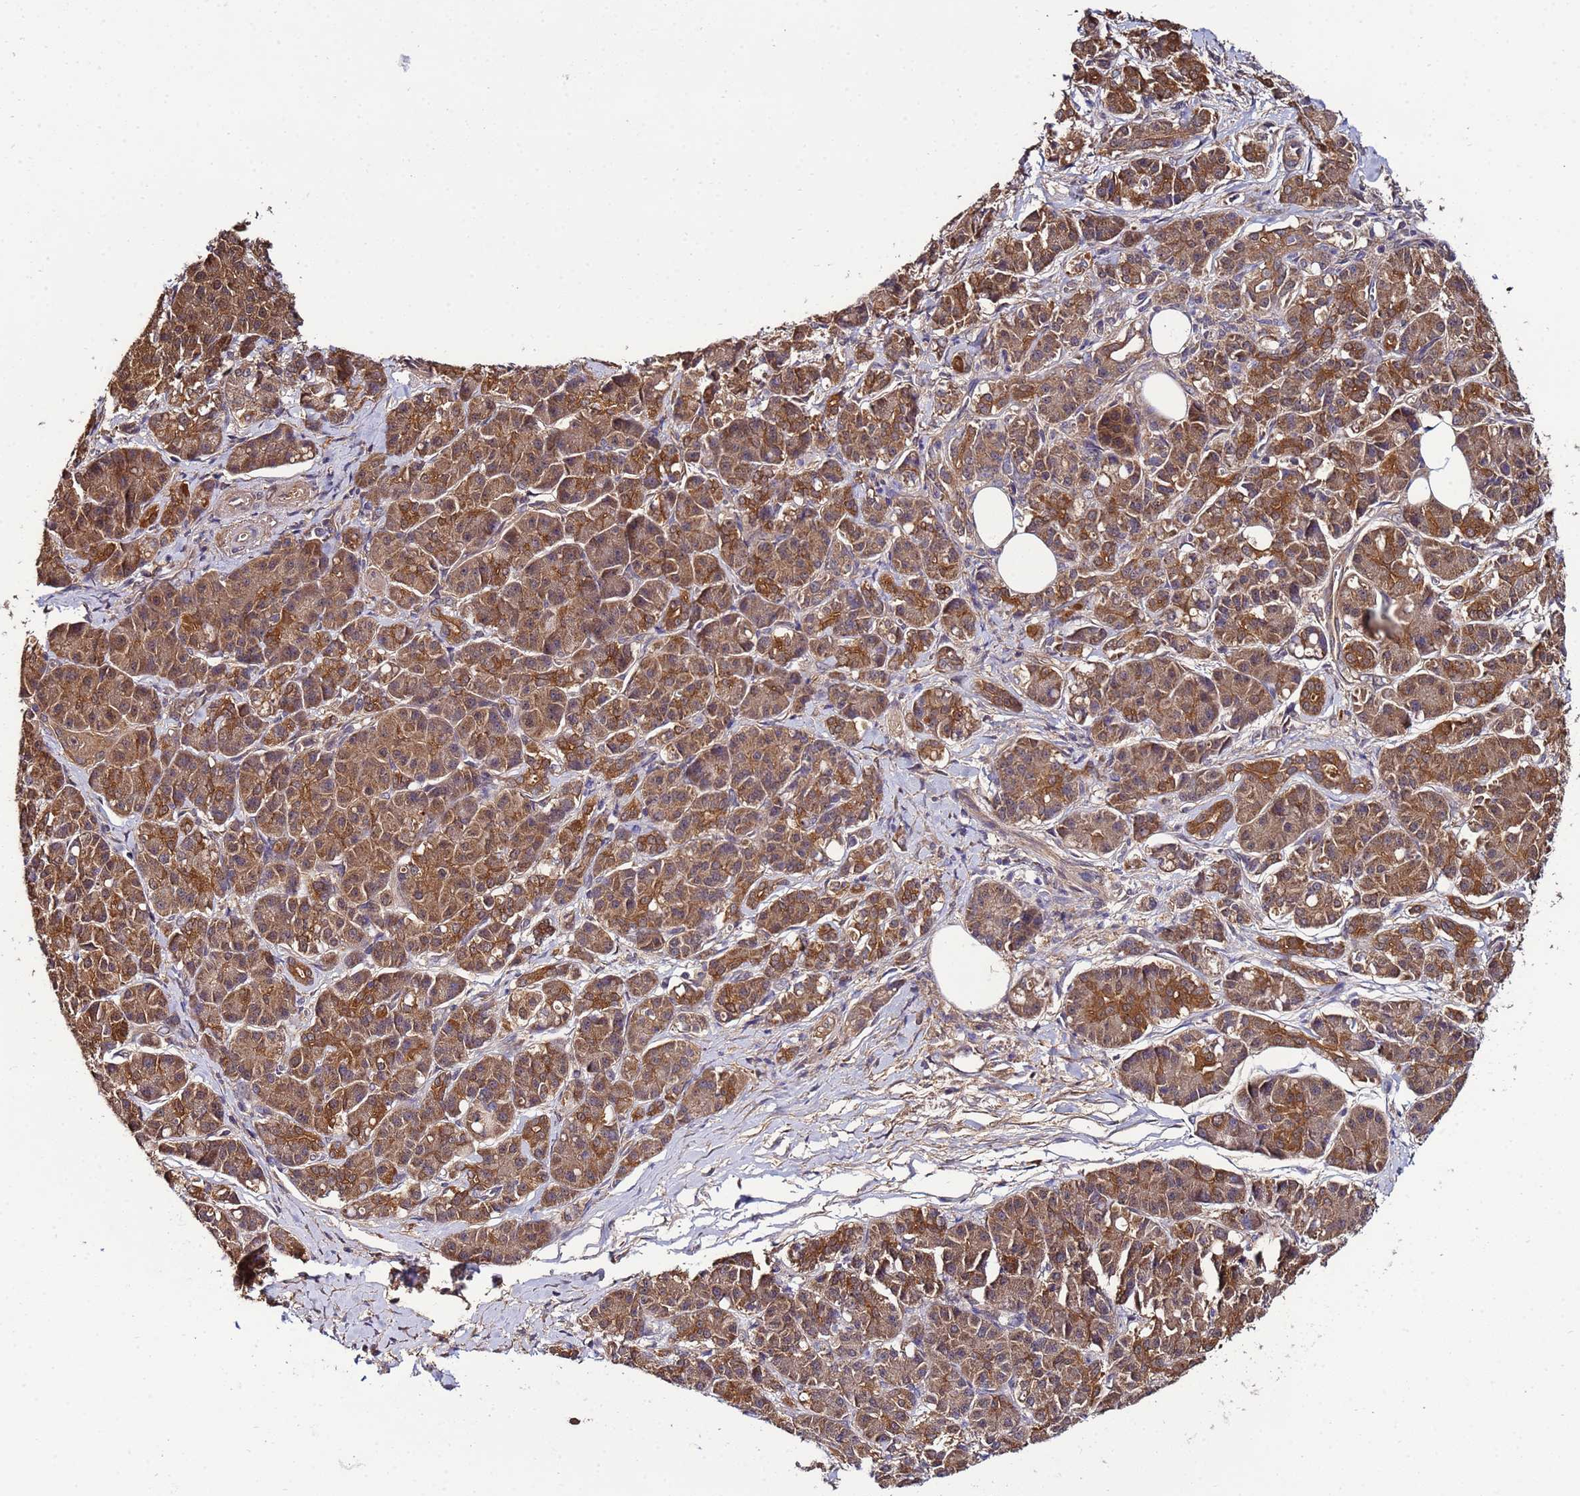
{"staining": {"intensity": "moderate", "quantity": ">75%", "location": "cytoplasmic/membranous"}, "tissue": "pancreatic cancer", "cell_type": "Tumor cells", "image_type": "cancer", "snomed": [{"axis": "morphology", "description": "Adenocarcinoma, NOS"}, {"axis": "topography", "description": "Pancreas"}], "caption": "An image of adenocarcinoma (pancreatic) stained for a protein displays moderate cytoplasmic/membranous brown staining in tumor cells.", "gene": "NAXE", "patient": {"sex": "male", "age": 57}}